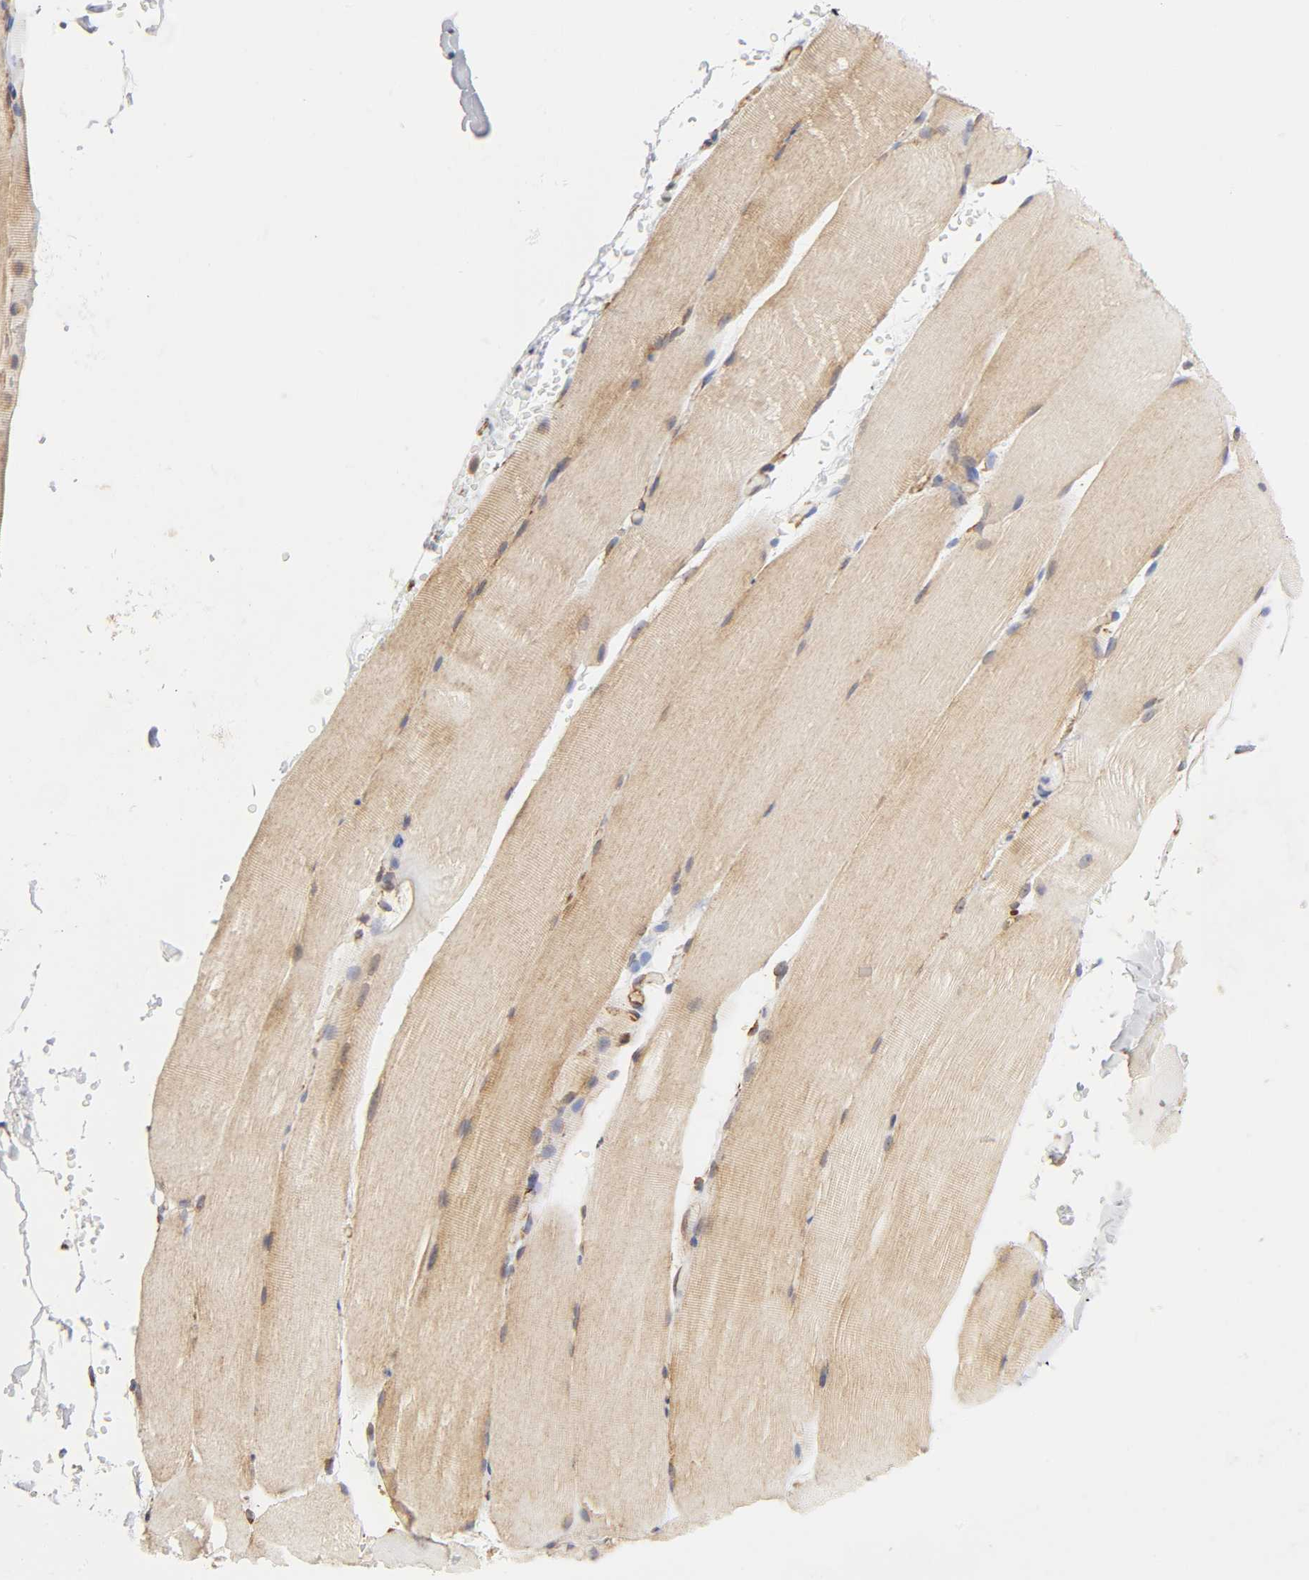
{"staining": {"intensity": "moderate", "quantity": ">75%", "location": "cytoplasmic/membranous"}, "tissue": "skeletal muscle", "cell_type": "Myocytes", "image_type": "normal", "snomed": [{"axis": "morphology", "description": "Normal tissue, NOS"}, {"axis": "topography", "description": "Skeletal muscle"}, {"axis": "topography", "description": "Parathyroid gland"}], "caption": "Skeletal muscle stained with a protein marker displays moderate staining in myocytes.", "gene": "RPL14", "patient": {"sex": "female", "age": 37}}